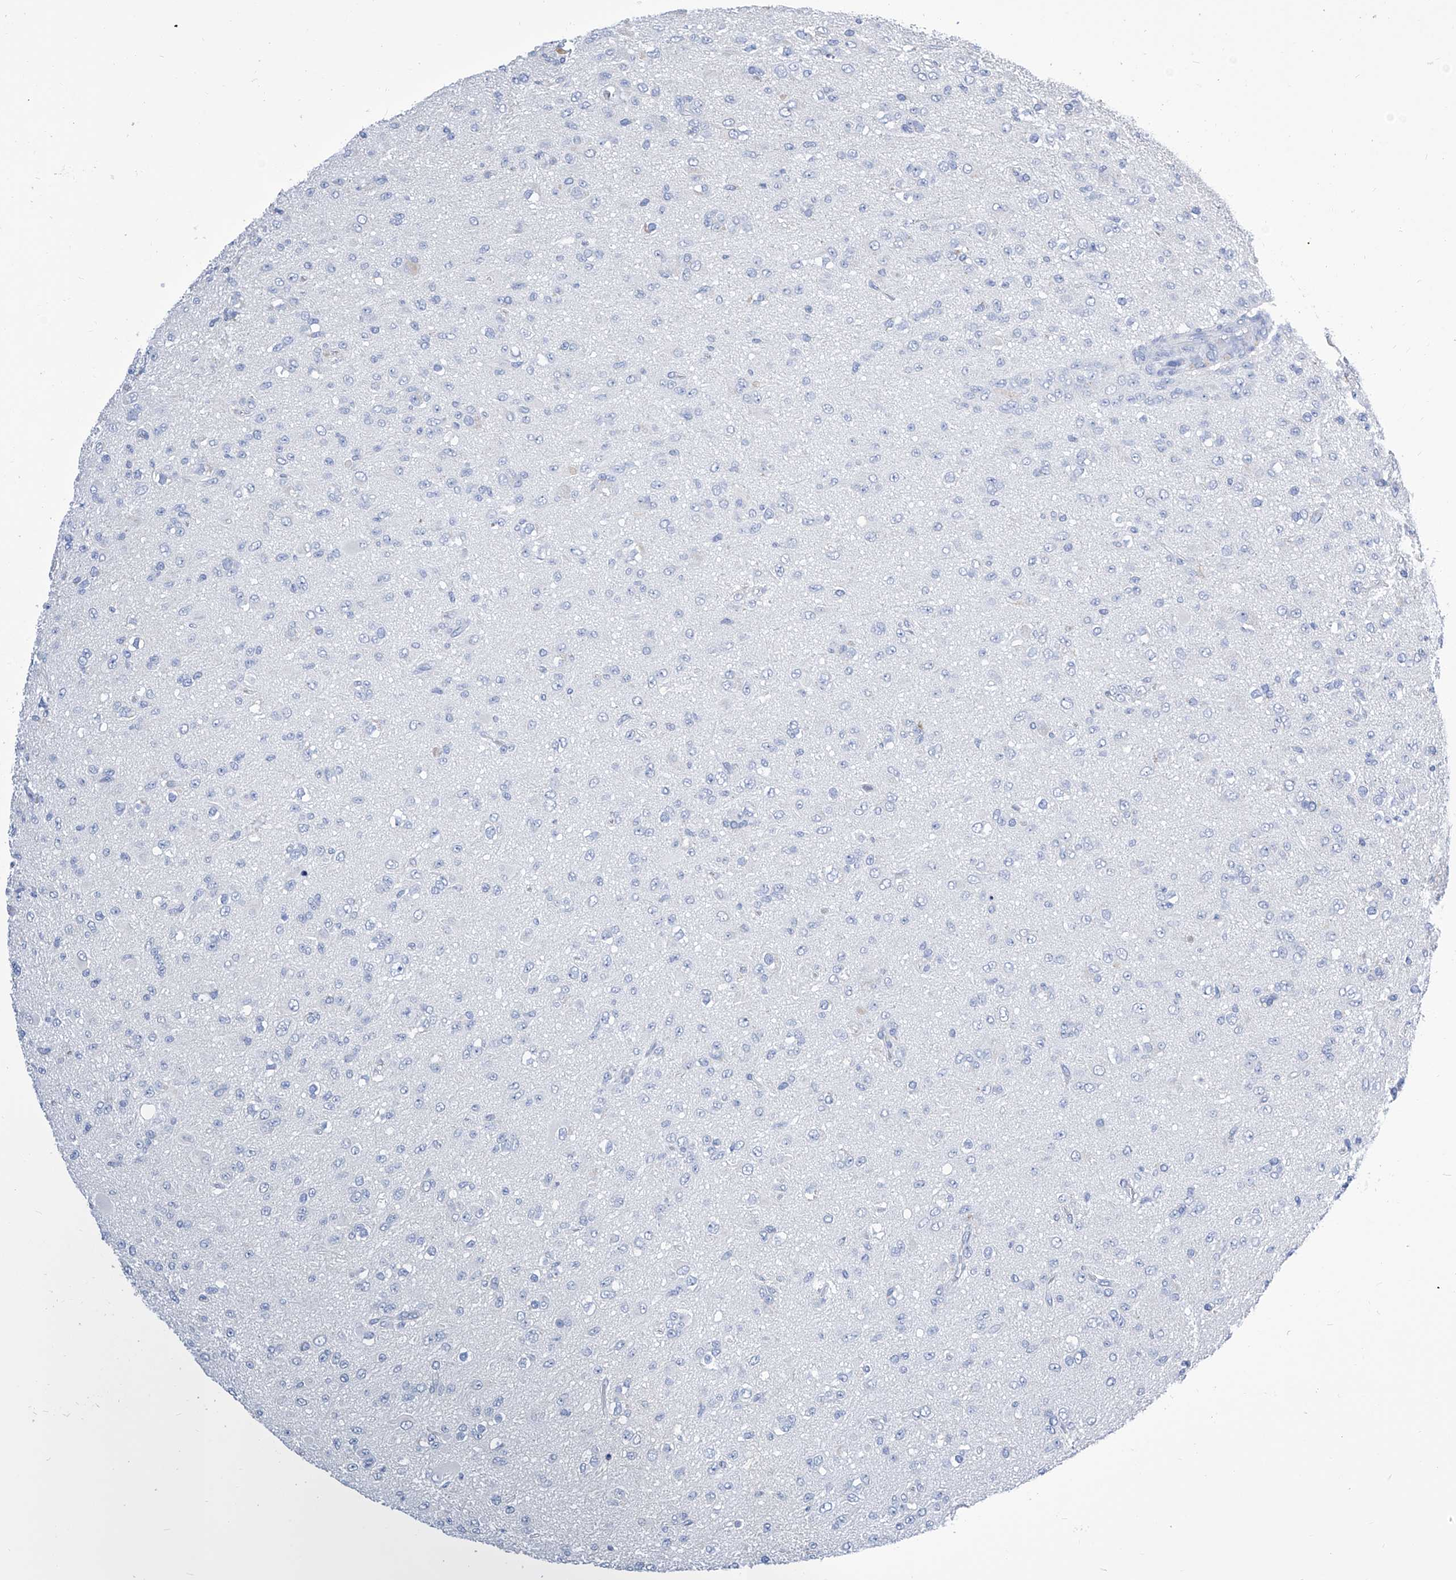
{"staining": {"intensity": "negative", "quantity": "none", "location": "none"}, "tissue": "glioma", "cell_type": "Tumor cells", "image_type": "cancer", "snomed": [{"axis": "morphology", "description": "Glioma, malignant, Low grade"}, {"axis": "topography", "description": "Brain"}], "caption": "Human malignant glioma (low-grade) stained for a protein using immunohistochemistry reveals no expression in tumor cells.", "gene": "IMPA2", "patient": {"sex": "male", "age": 65}}